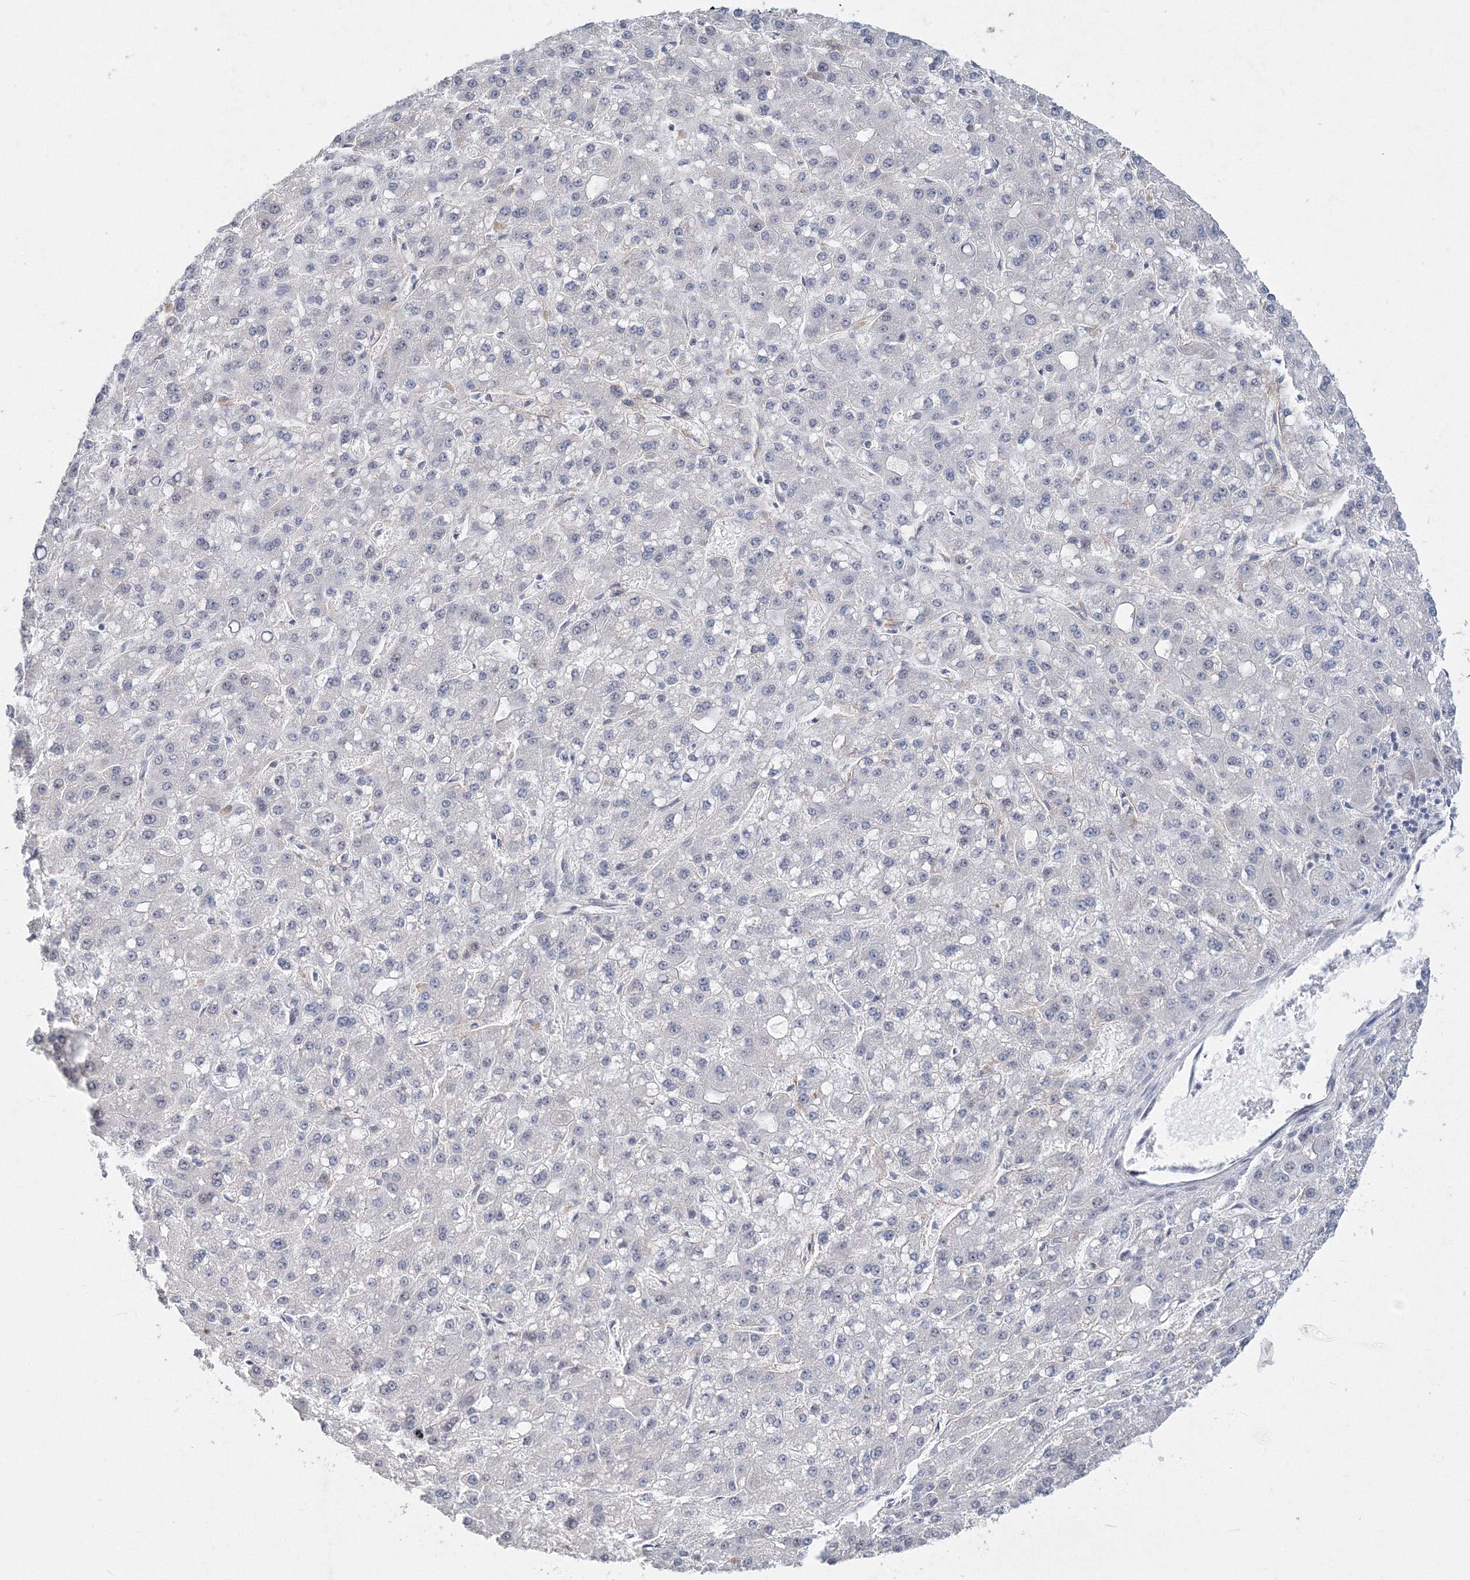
{"staining": {"intensity": "negative", "quantity": "none", "location": "none"}, "tissue": "liver cancer", "cell_type": "Tumor cells", "image_type": "cancer", "snomed": [{"axis": "morphology", "description": "Carcinoma, Hepatocellular, NOS"}, {"axis": "topography", "description": "Liver"}], "caption": "Immunohistochemical staining of human liver cancer shows no significant expression in tumor cells.", "gene": "SIRT7", "patient": {"sex": "male", "age": 67}}